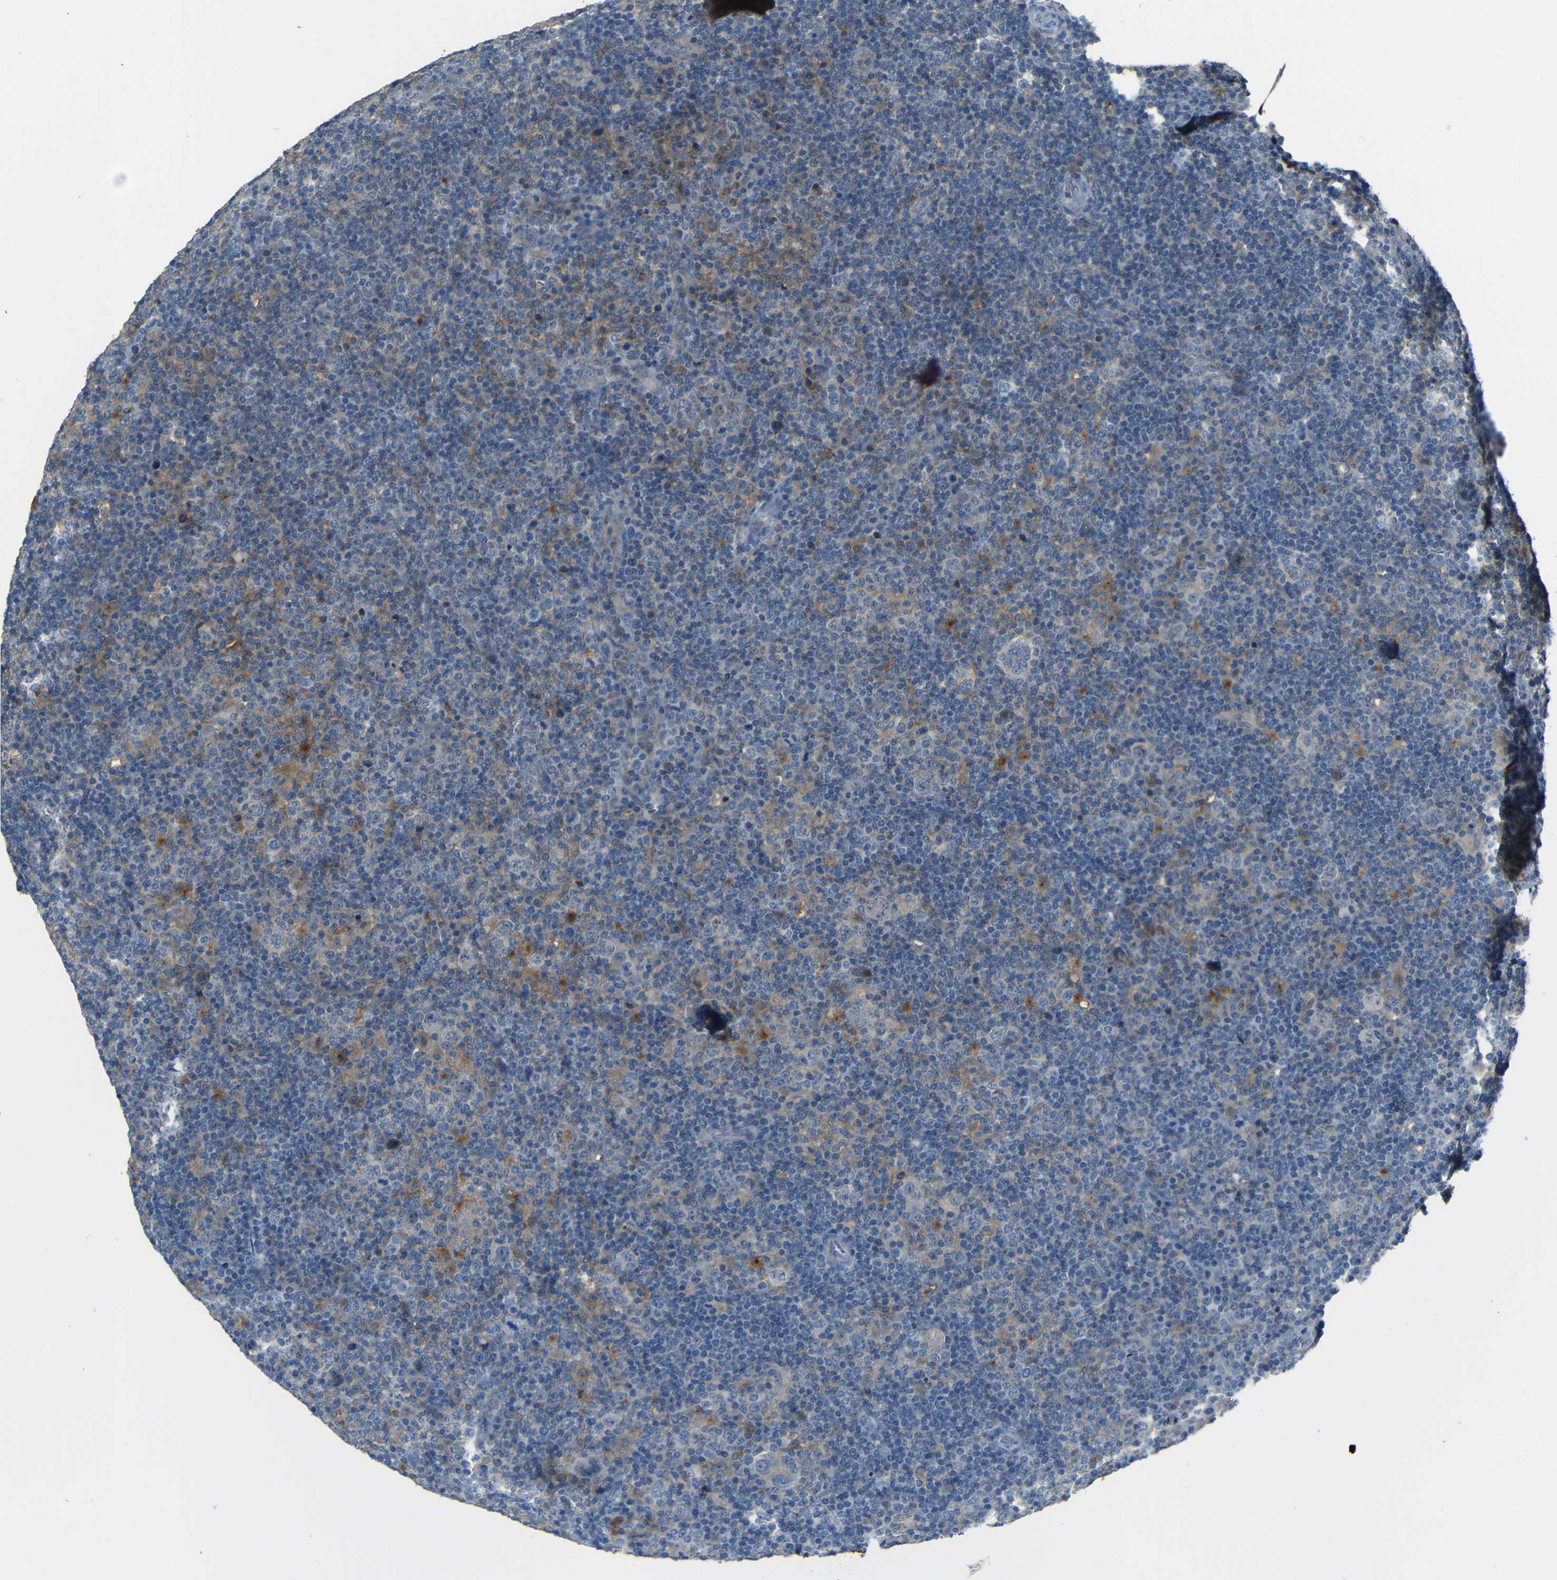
{"staining": {"intensity": "moderate", "quantity": "<25%", "location": "cytoplasmic/membranous"}, "tissue": "lymphoma", "cell_type": "Tumor cells", "image_type": "cancer", "snomed": [{"axis": "morphology", "description": "Hodgkin's disease, NOS"}, {"axis": "topography", "description": "Lymph node"}], "caption": "Immunohistochemical staining of lymphoma shows low levels of moderate cytoplasmic/membranous protein staining in about <25% of tumor cells.", "gene": "DNAJC5", "patient": {"sex": "female", "age": 57}}